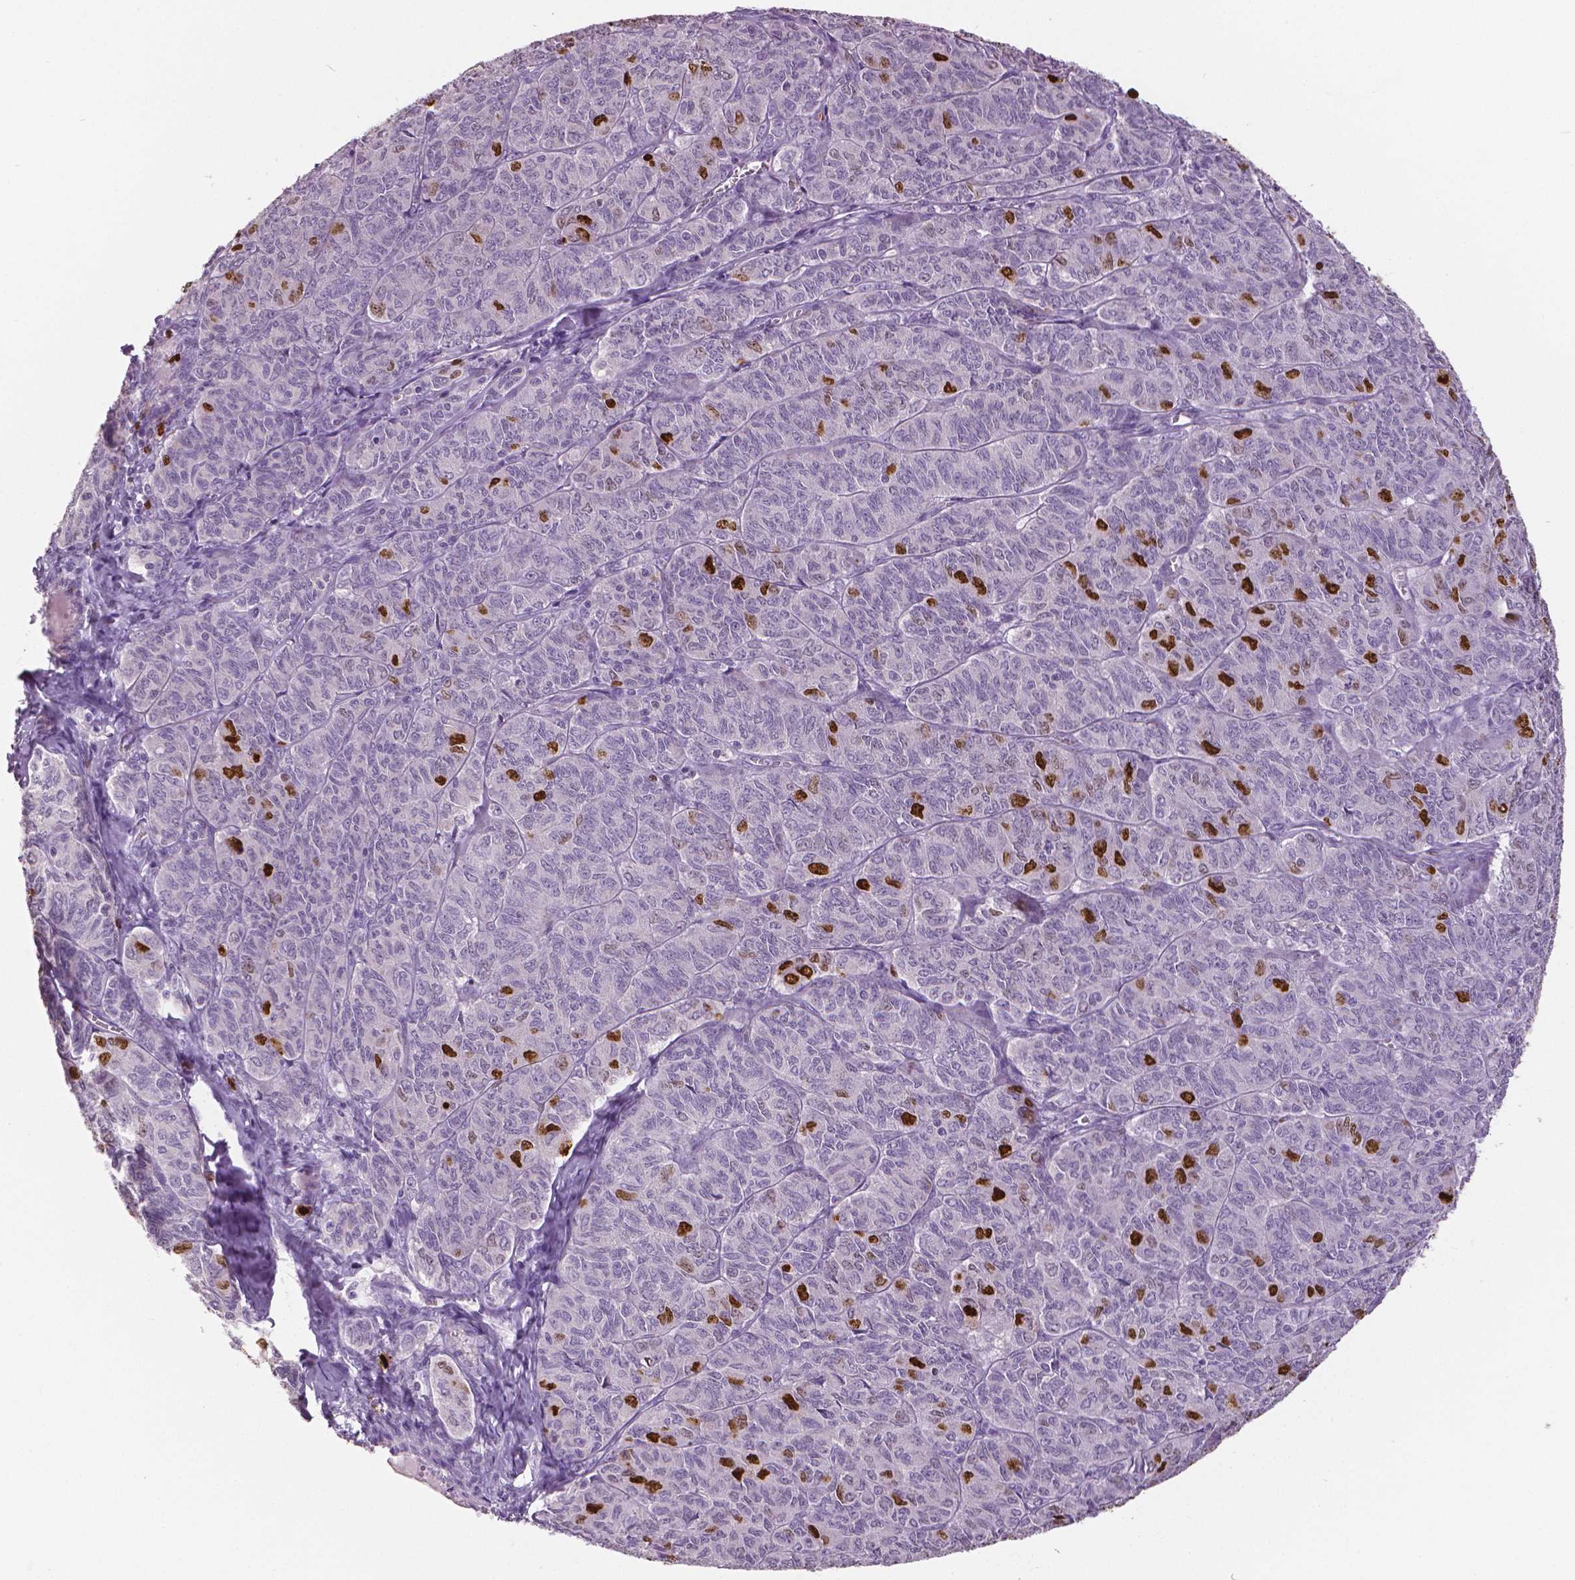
{"staining": {"intensity": "strong", "quantity": "<25%", "location": "nuclear"}, "tissue": "ovarian cancer", "cell_type": "Tumor cells", "image_type": "cancer", "snomed": [{"axis": "morphology", "description": "Carcinoma, endometroid"}, {"axis": "topography", "description": "Ovary"}], "caption": "Ovarian endometroid carcinoma stained for a protein (brown) reveals strong nuclear positive positivity in approximately <25% of tumor cells.", "gene": "MKI67", "patient": {"sex": "female", "age": 80}}